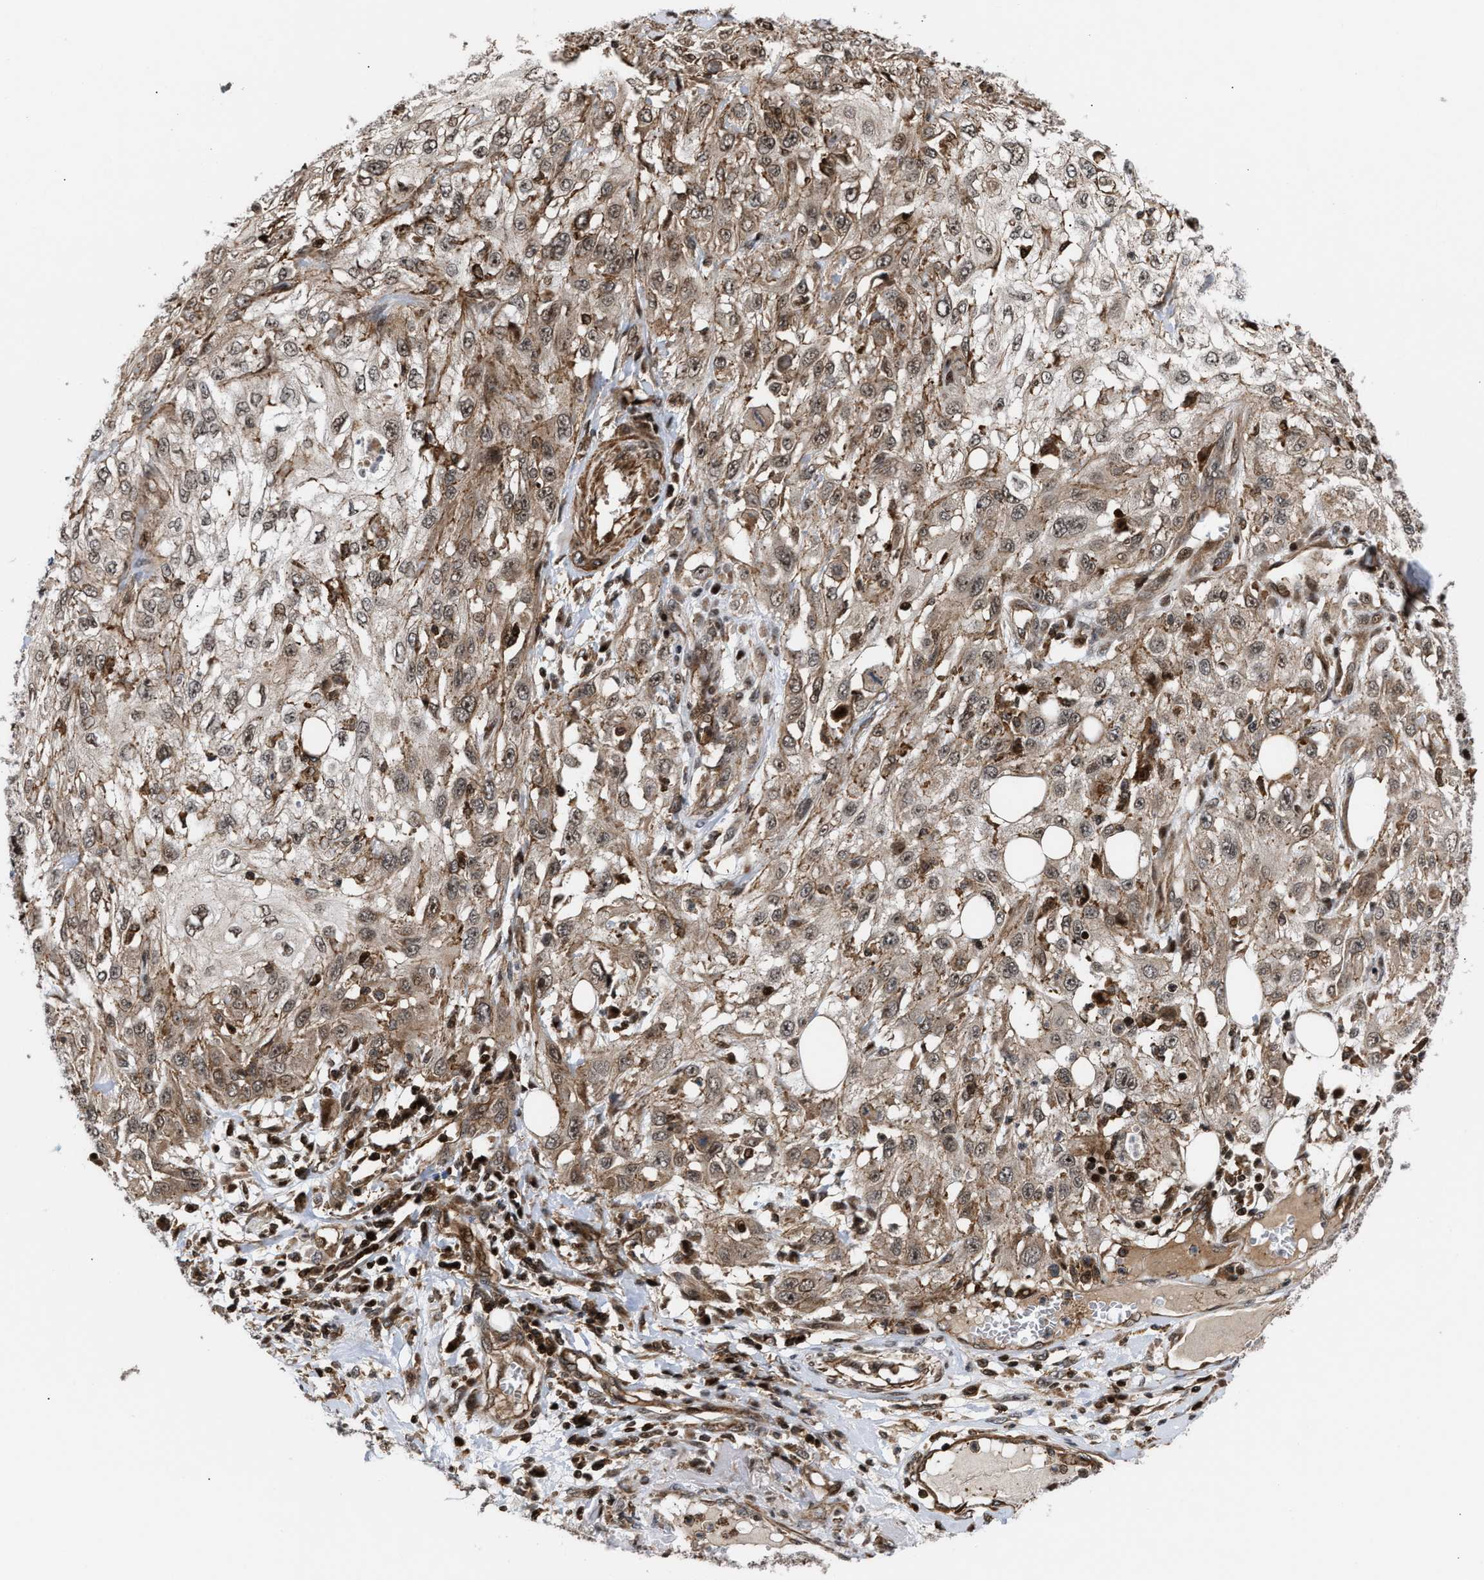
{"staining": {"intensity": "weak", "quantity": ">75%", "location": "cytoplasmic/membranous,nuclear"}, "tissue": "skin cancer", "cell_type": "Tumor cells", "image_type": "cancer", "snomed": [{"axis": "morphology", "description": "Squamous cell carcinoma, NOS"}, {"axis": "topography", "description": "Skin"}], "caption": "Human skin cancer stained with a protein marker demonstrates weak staining in tumor cells.", "gene": "STAU2", "patient": {"sex": "male", "age": 75}}